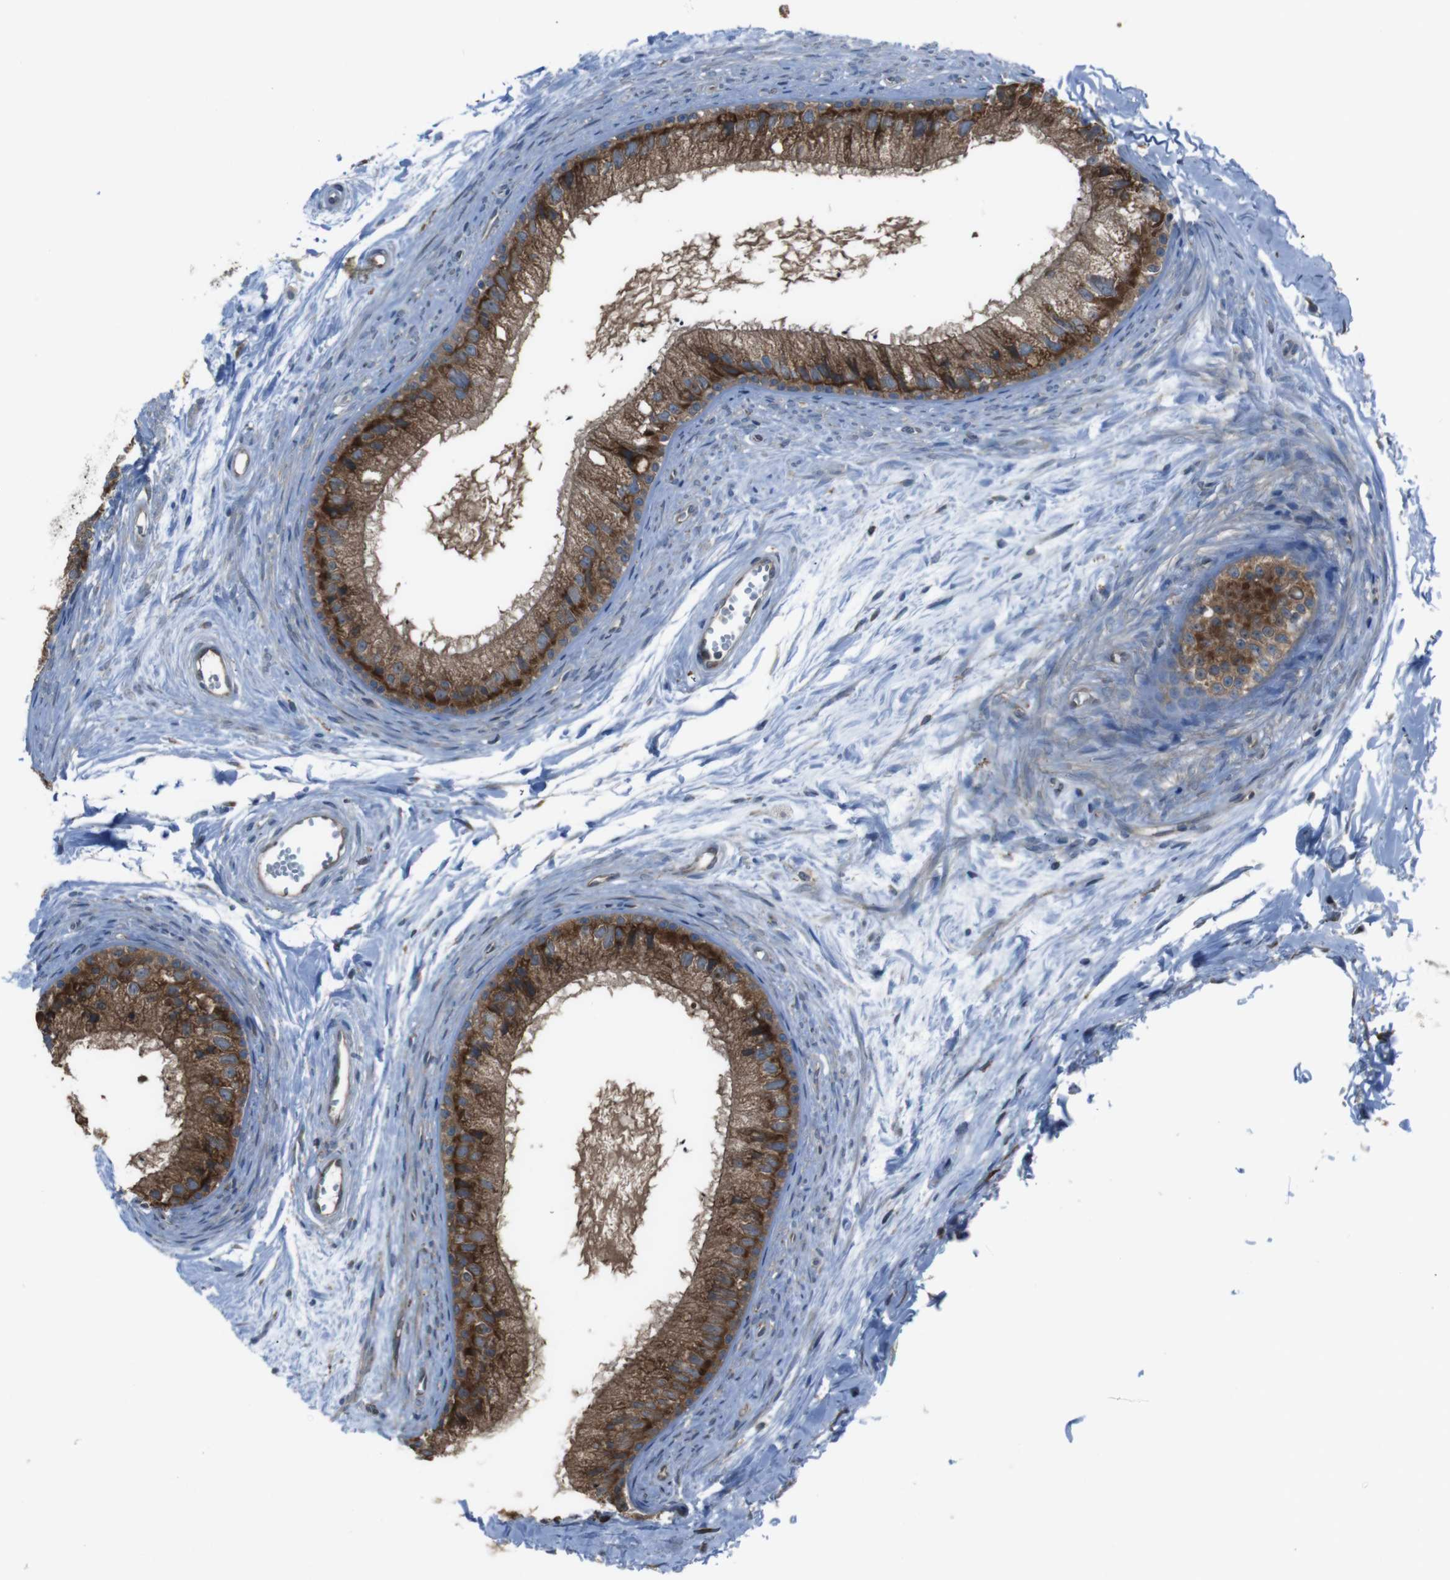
{"staining": {"intensity": "strong", "quantity": ">75%", "location": "cytoplasmic/membranous"}, "tissue": "epididymis", "cell_type": "Glandular cells", "image_type": "normal", "snomed": [{"axis": "morphology", "description": "Normal tissue, NOS"}, {"axis": "topography", "description": "Epididymis"}], "caption": "A histopathology image showing strong cytoplasmic/membranous positivity in approximately >75% of glandular cells in benign epididymis, as visualized by brown immunohistochemical staining.", "gene": "SSR3", "patient": {"sex": "male", "age": 56}}